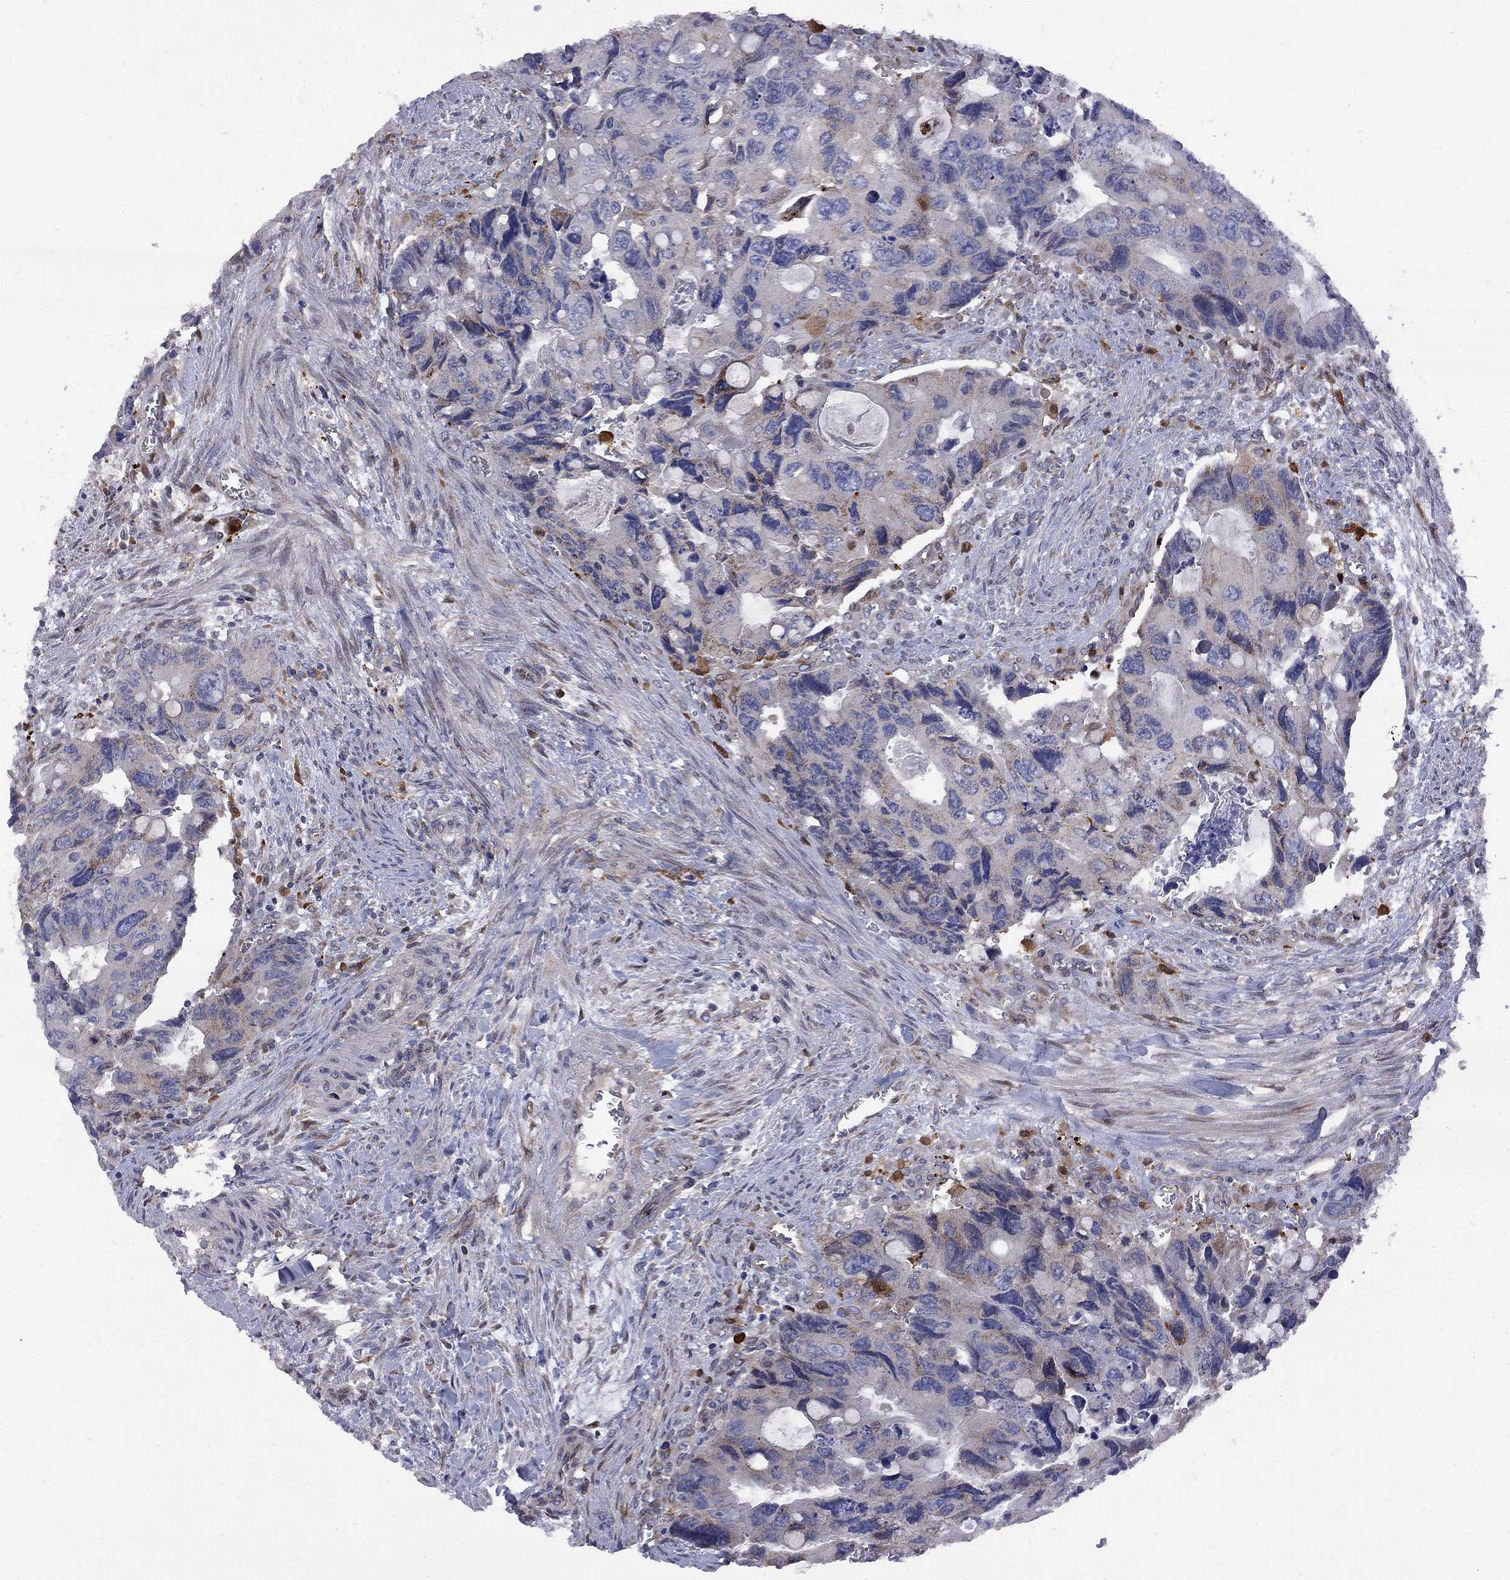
{"staining": {"intensity": "moderate", "quantity": "<25%", "location": "cytoplasmic/membranous"}, "tissue": "colorectal cancer", "cell_type": "Tumor cells", "image_type": "cancer", "snomed": [{"axis": "morphology", "description": "Adenocarcinoma, NOS"}, {"axis": "topography", "description": "Rectum"}], "caption": "Moderate cytoplasmic/membranous protein positivity is appreciated in about <25% of tumor cells in colorectal cancer (adenocarcinoma). (Stains: DAB in brown, nuclei in blue, Microscopy: brightfield microscopy at high magnification).", "gene": "MTHFR", "patient": {"sex": "male", "age": 62}}